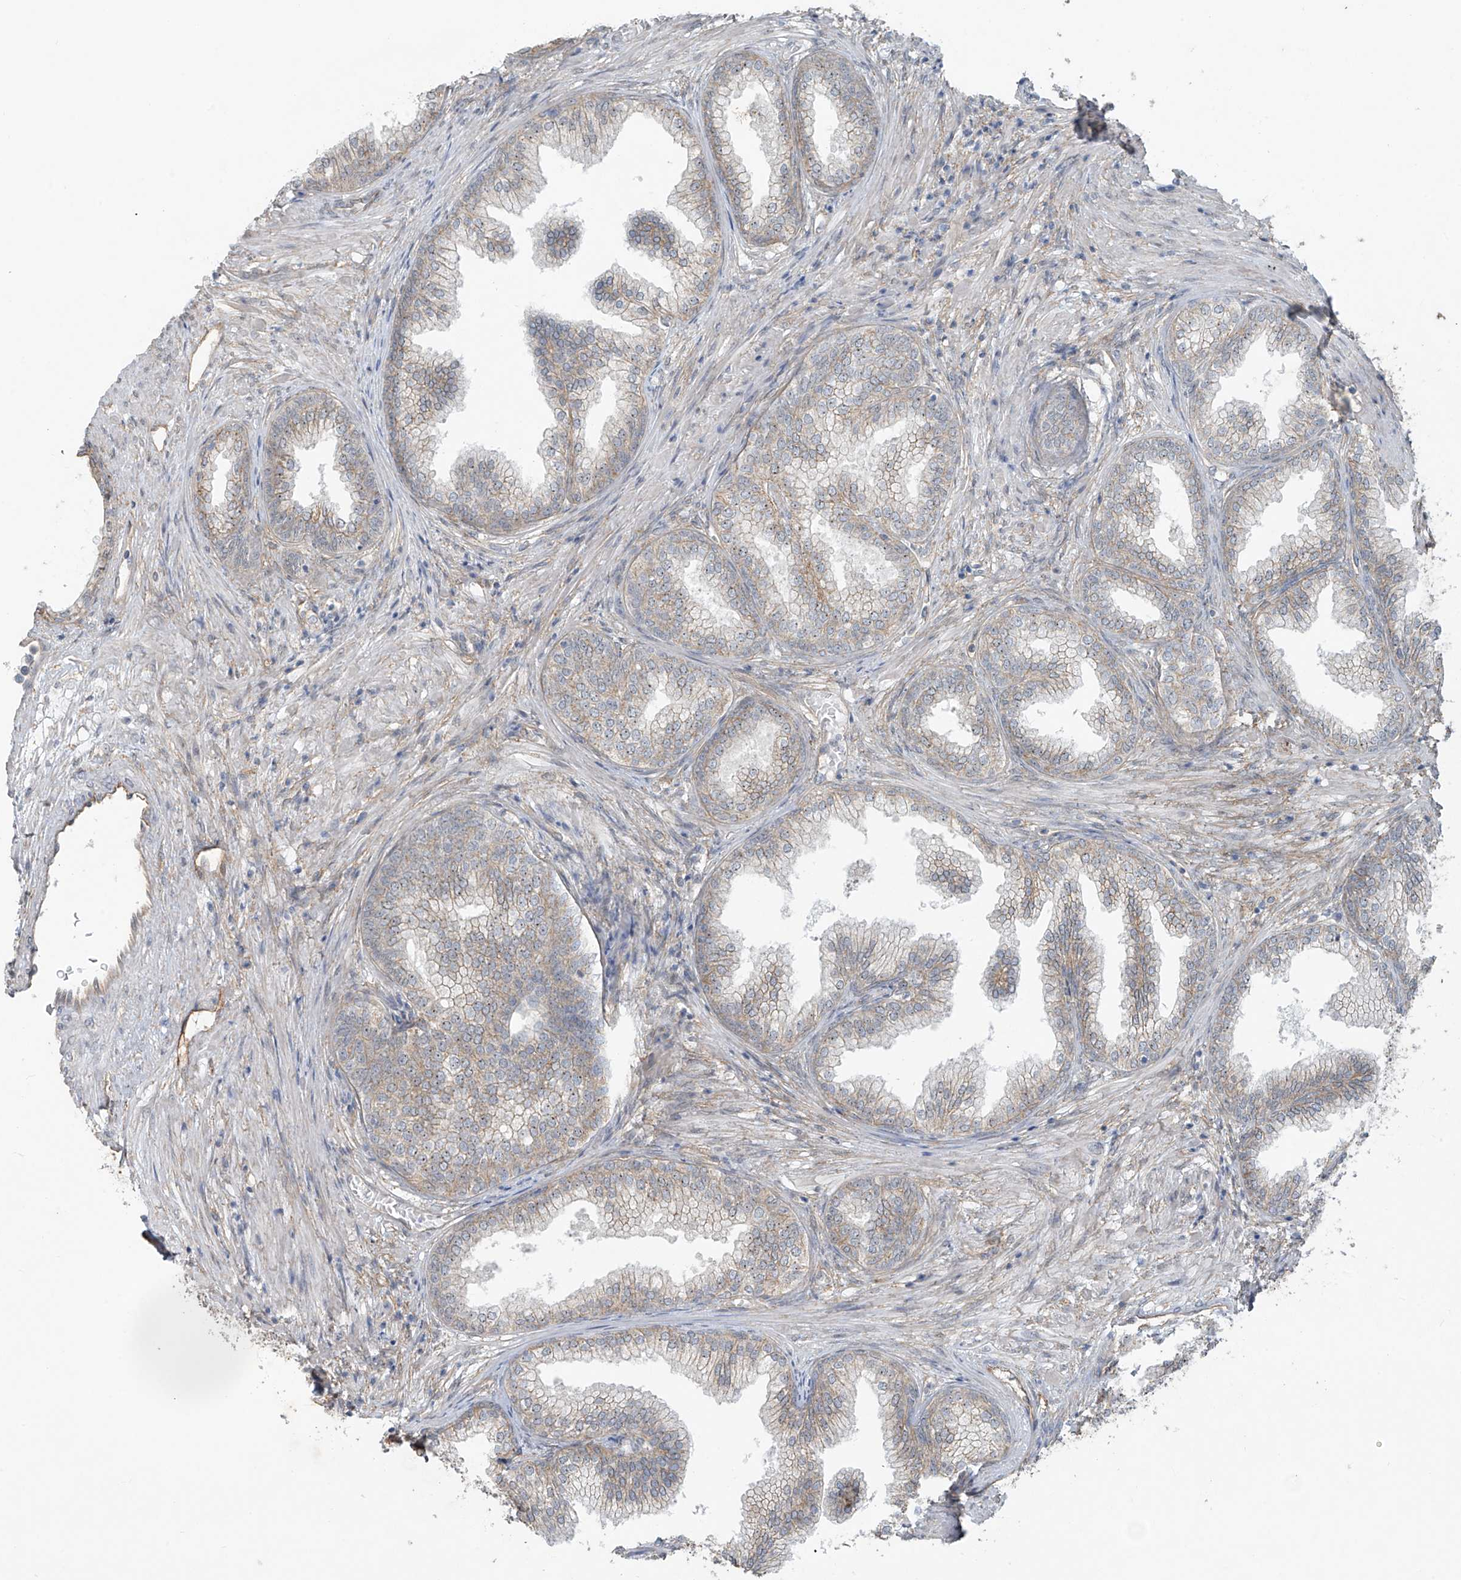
{"staining": {"intensity": "moderate", "quantity": "25%-75%", "location": "cytoplasmic/membranous"}, "tissue": "prostate", "cell_type": "Glandular cells", "image_type": "normal", "snomed": [{"axis": "morphology", "description": "Normal tissue, NOS"}, {"axis": "topography", "description": "Prostate"}], "caption": "Glandular cells show medium levels of moderate cytoplasmic/membranous expression in about 25%-75% of cells in benign prostate. Using DAB (brown) and hematoxylin (blue) stains, captured at high magnification using brightfield microscopy.", "gene": "TUBE1", "patient": {"sex": "male", "age": 76}}